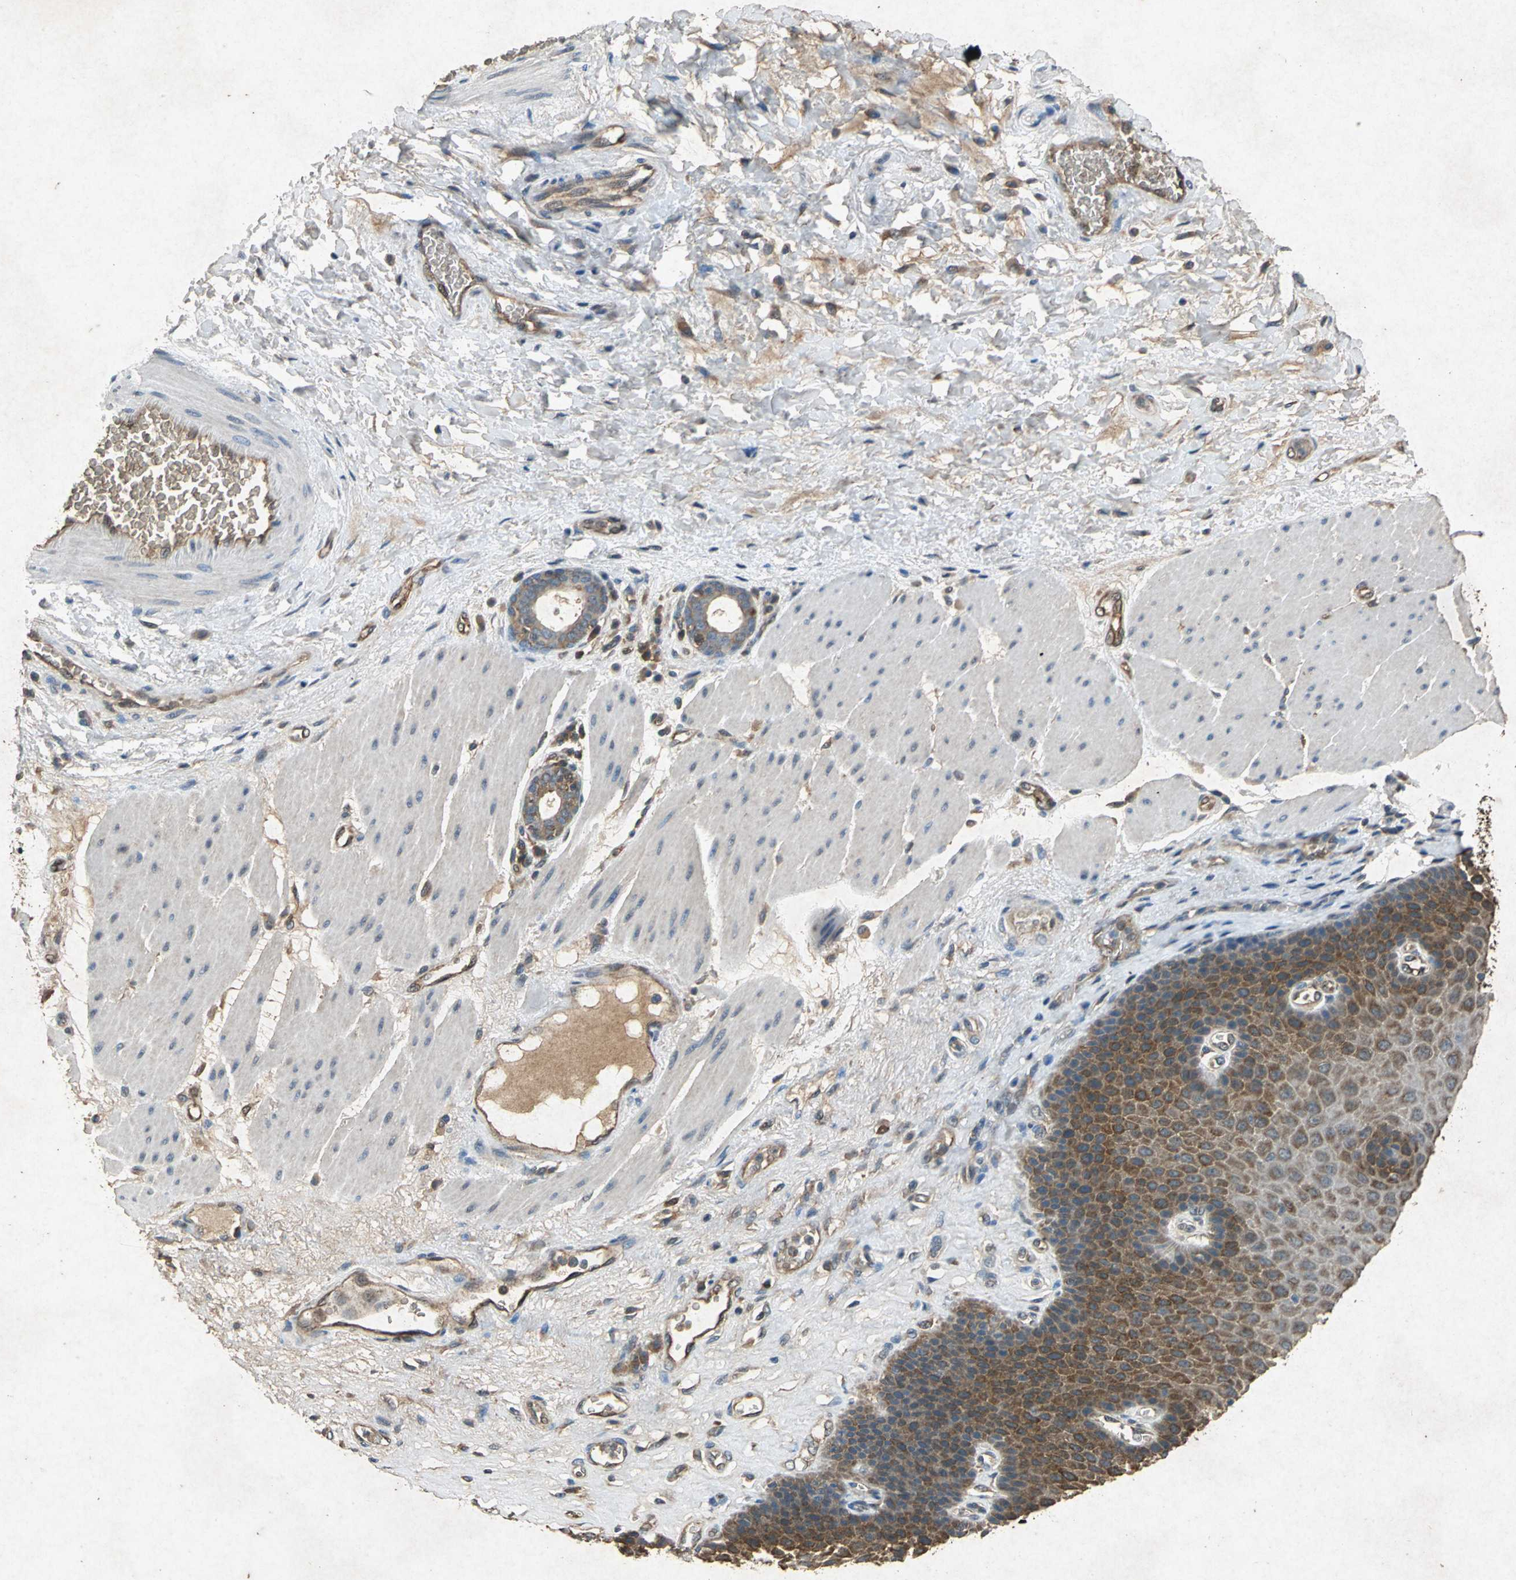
{"staining": {"intensity": "moderate", "quantity": "25%-75%", "location": "cytoplasmic/membranous"}, "tissue": "esophagus", "cell_type": "Squamous epithelial cells", "image_type": "normal", "snomed": [{"axis": "morphology", "description": "Normal tissue, NOS"}, {"axis": "topography", "description": "Esophagus"}], "caption": "Unremarkable esophagus displays moderate cytoplasmic/membranous staining in about 25%-75% of squamous epithelial cells, visualized by immunohistochemistry. Immunohistochemistry (ihc) stains the protein in brown and the nuclei are stained blue.", "gene": "HSP90AB1", "patient": {"sex": "female", "age": 72}}